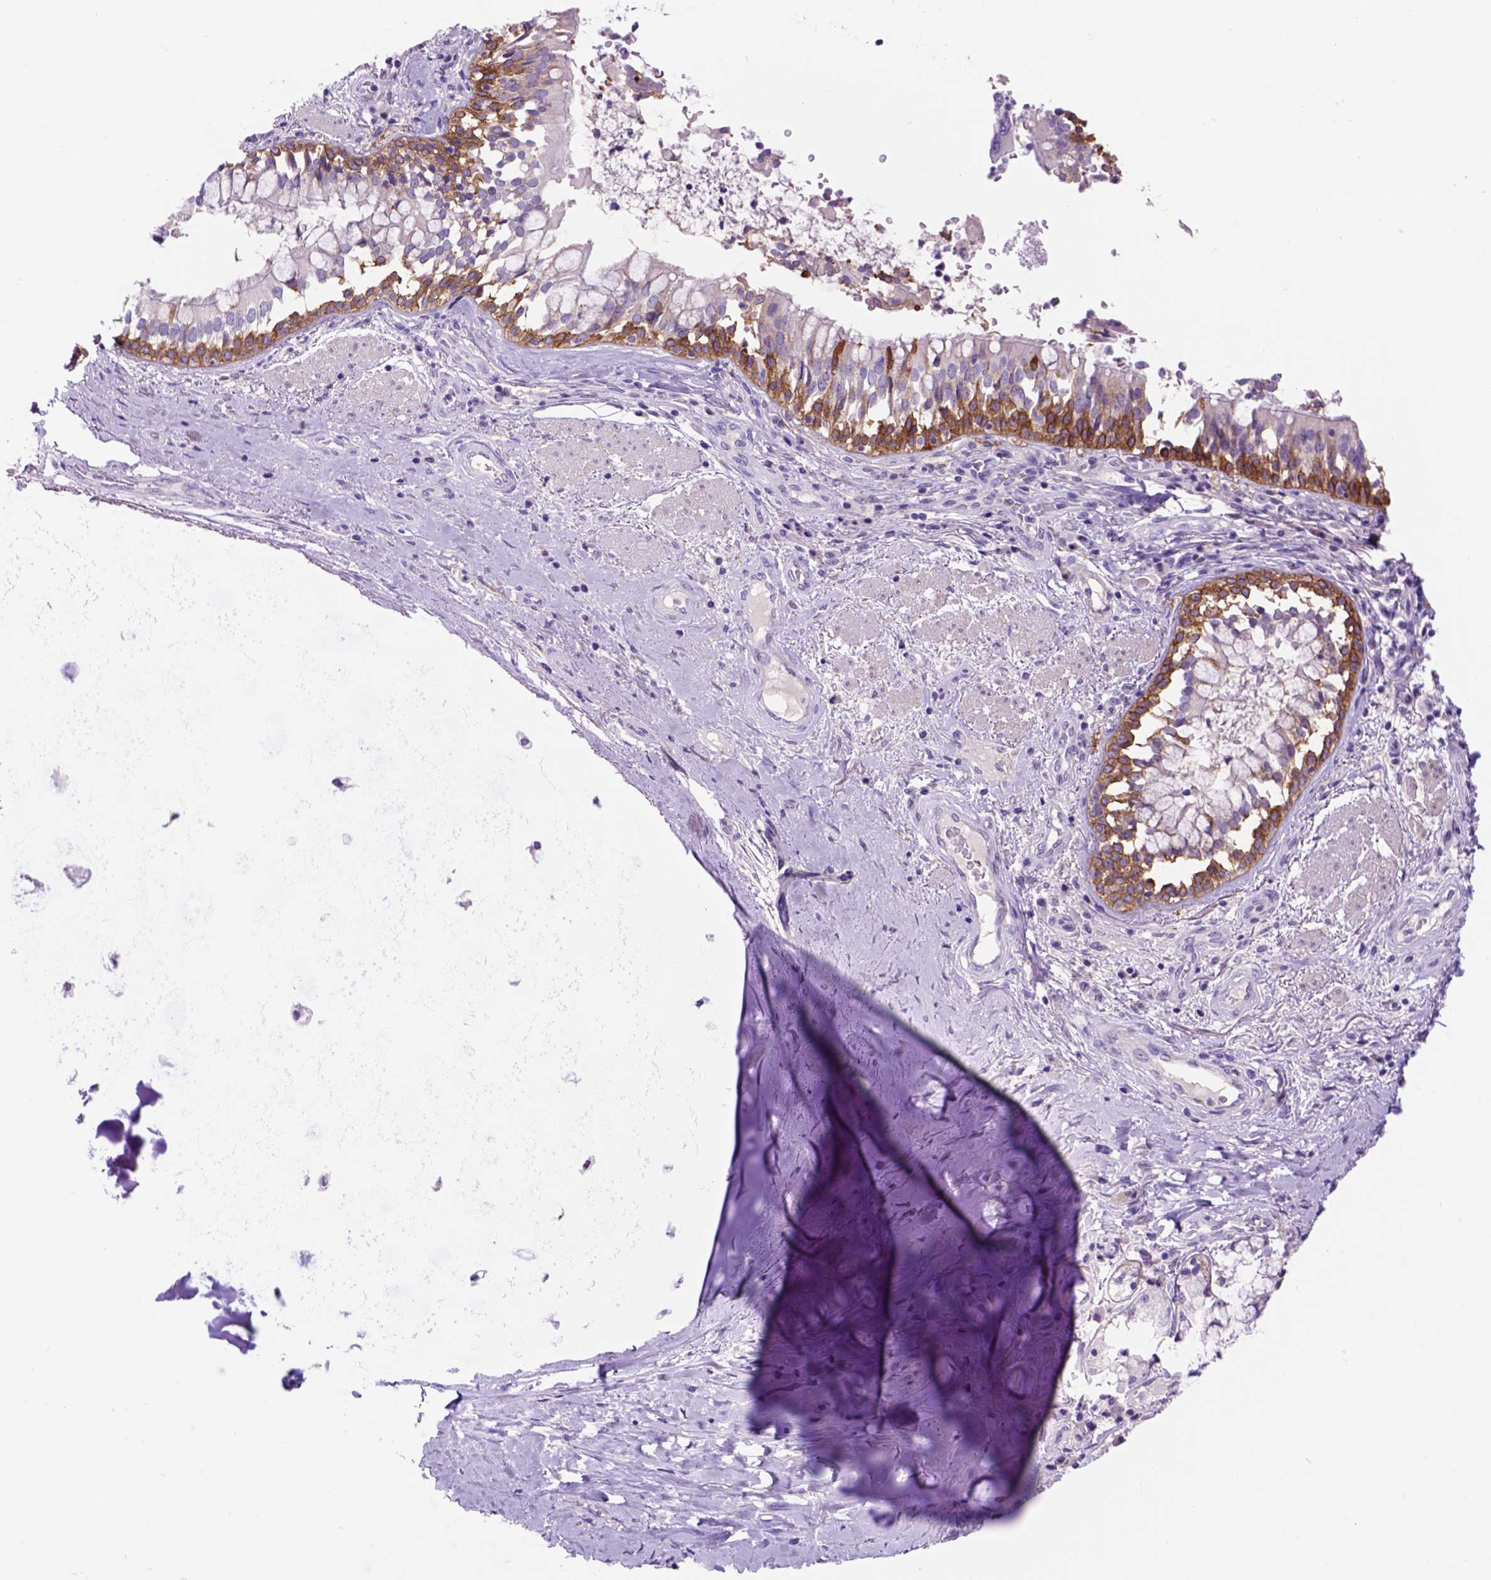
{"staining": {"intensity": "negative", "quantity": "none", "location": "none"}, "tissue": "soft tissue", "cell_type": "Fibroblasts", "image_type": "normal", "snomed": [{"axis": "morphology", "description": "Normal tissue, NOS"}, {"axis": "topography", "description": "Cartilage tissue"}, {"axis": "topography", "description": "Bronchus"}], "caption": "The micrograph demonstrates no staining of fibroblasts in normal soft tissue. (Stains: DAB IHC with hematoxylin counter stain, Microscopy: brightfield microscopy at high magnification).", "gene": "EGFR", "patient": {"sex": "male", "age": 64}}